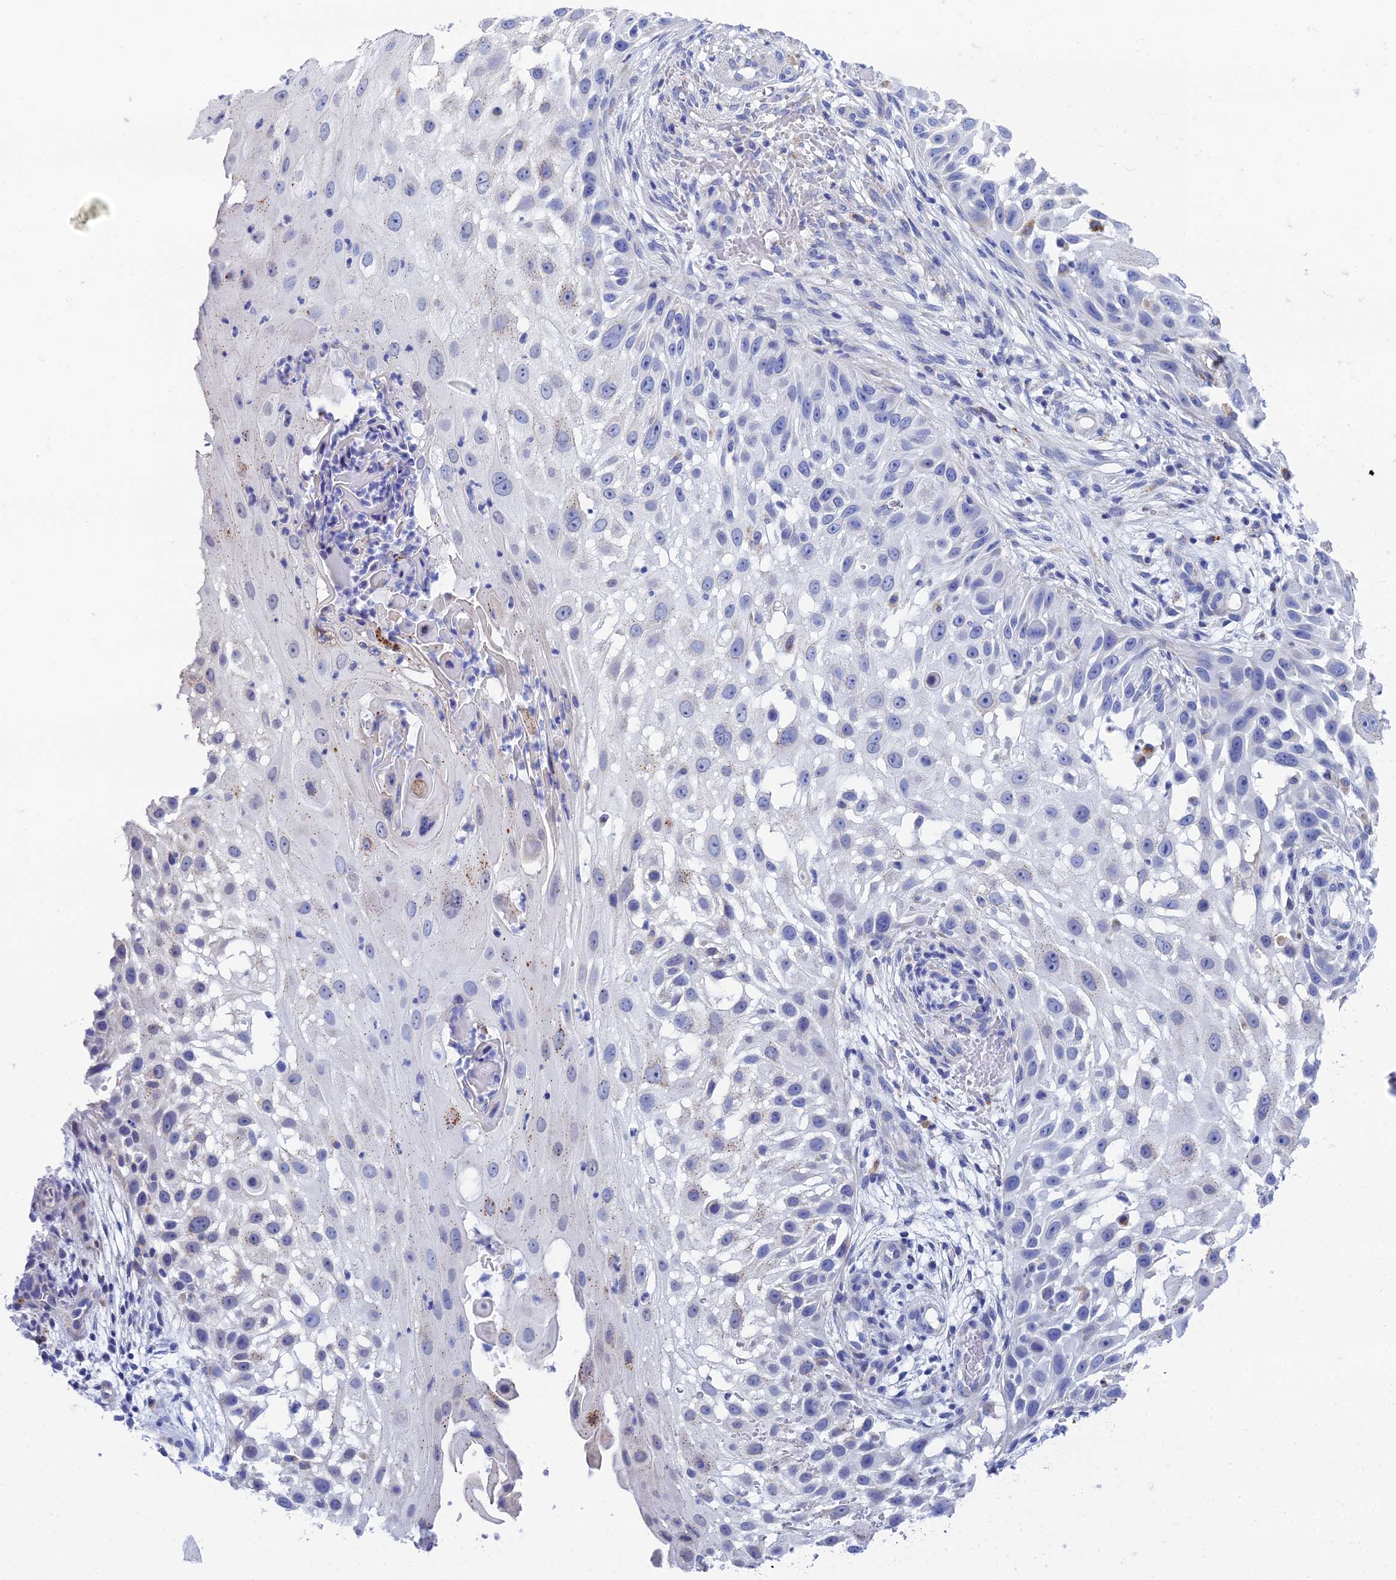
{"staining": {"intensity": "negative", "quantity": "none", "location": "none"}, "tissue": "skin cancer", "cell_type": "Tumor cells", "image_type": "cancer", "snomed": [{"axis": "morphology", "description": "Squamous cell carcinoma, NOS"}, {"axis": "topography", "description": "Skin"}], "caption": "Tumor cells show no significant expression in skin cancer.", "gene": "CFAP210", "patient": {"sex": "female", "age": 44}}